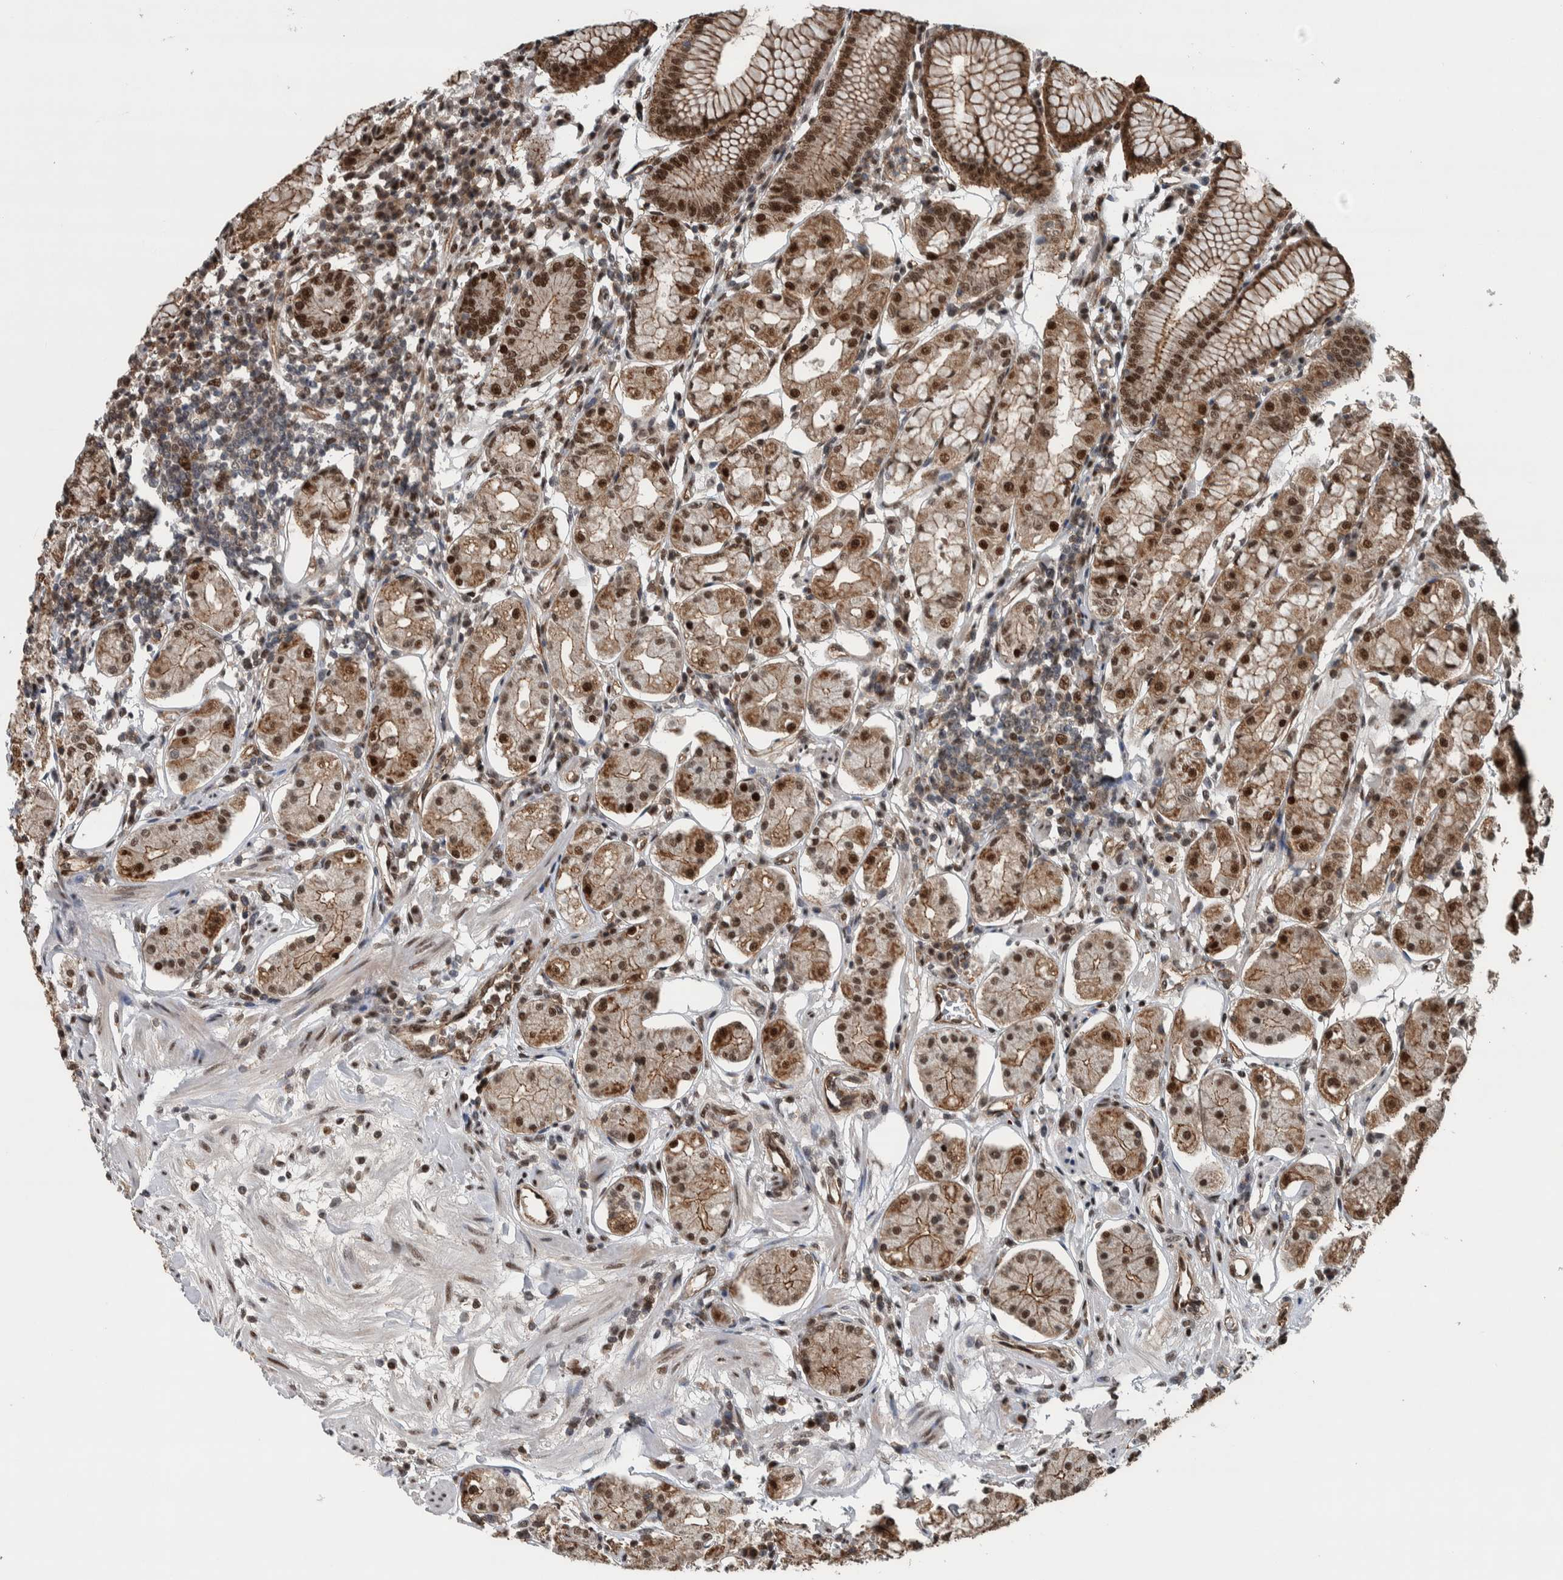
{"staining": {"intensity": "strong", "quantity": ">75%", "location": "cytoplasmic/membranous,nuclear"}, "tissue": "stomach", "cell_type": "Glandular cells", "image_type": "normal", "snomed": [{"axis": "morphology", "description": "Normal tissue, NOS"}, {"axis": "topography", "description": "Stomach"}, {"axis": "topography", "description": "Stomach, lower"}], "caption": "Immunohistochemical staining of normal human stomach demonstrates high levels of strong cytoplasmic/membranous,nuclear expression in about >75% of glandular cells.", "gene": "FAM135B", "patient": {"sex": "female", "age": 56}}